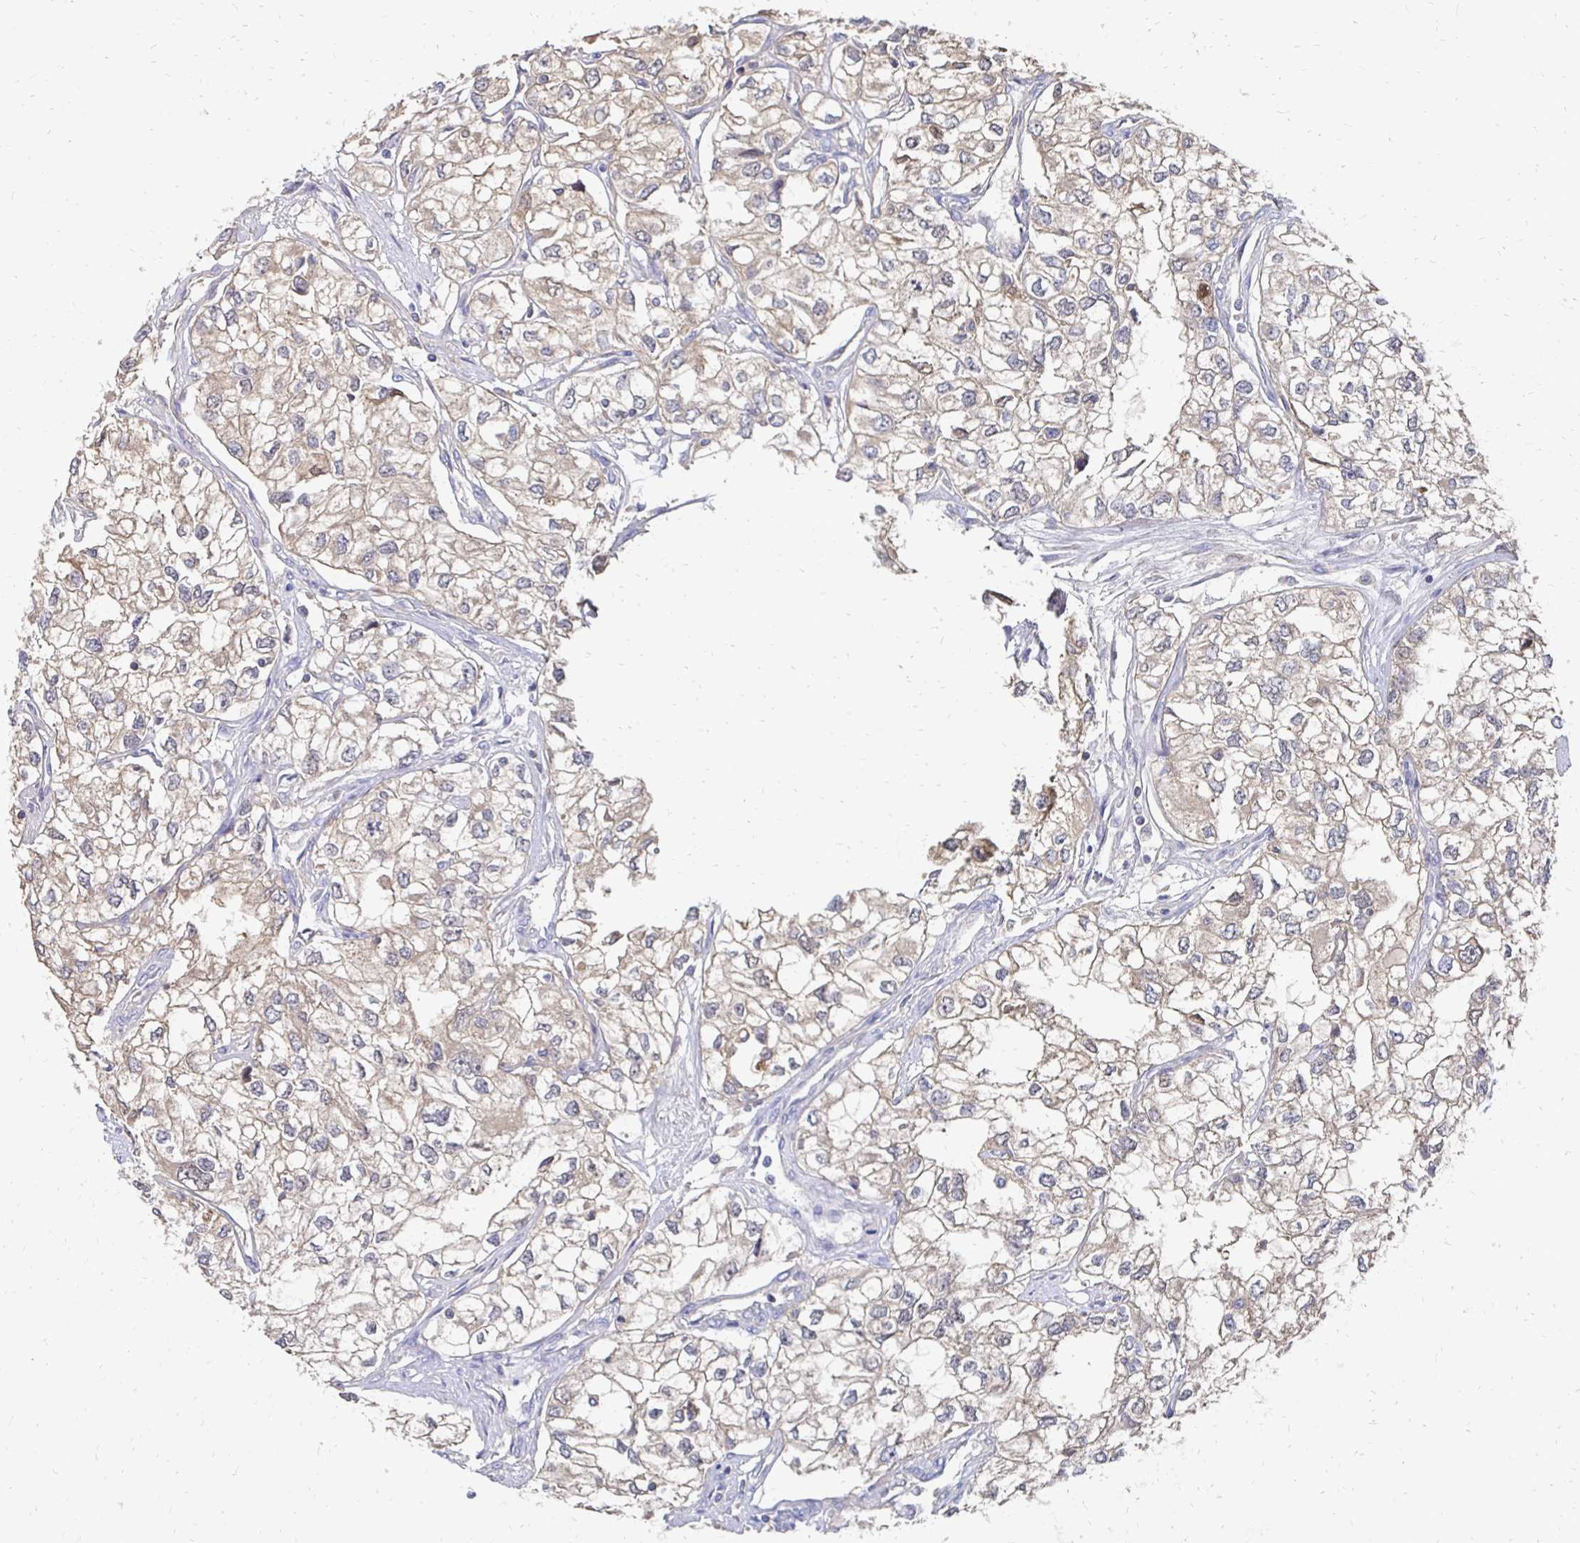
{"staining": {"intensity": "weak", "quantity": ">75%", "location": "cytoplasmic/membranous"}, "tissue": "renal cancer", "cell_type": "Tumor cells", "image_type": "cancer", "snomed": [{"axis": "morphology", "description": "Adenocarcinoma, NOS"}, {"axis": "topography", "description": "Kidney"}], "caption": "About >75% of tumor cells in renal adenocarcinoma reveal weak cytoplasmic/membranous protein staining as visualized by brown immunohistochemical staining.", "gene": "SYCP3", "patient": {"sex": "female", "age": 59}}